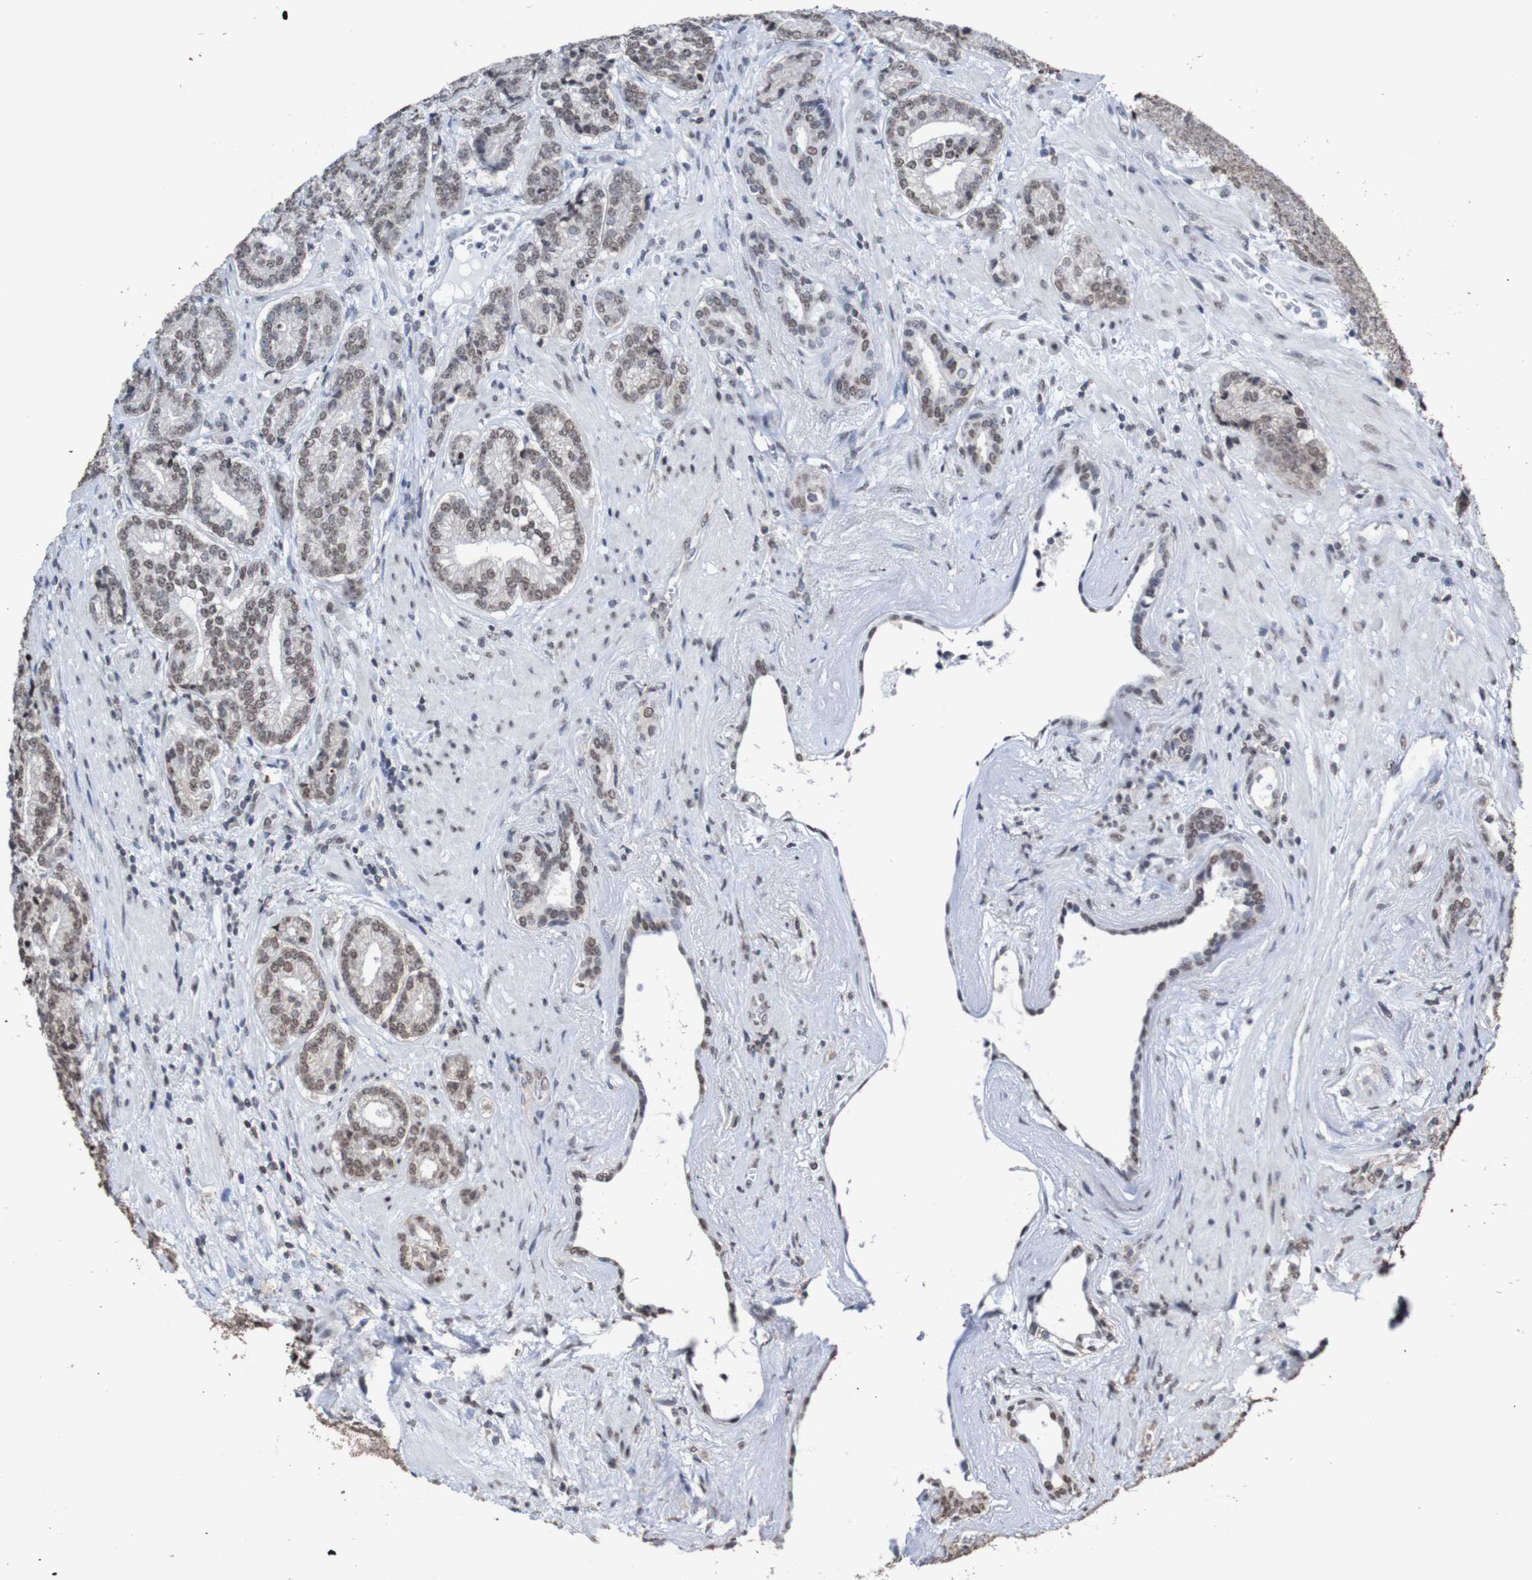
{"staining": {"intensity": "weak", "quantity": ">75%", "location": "nuclear"}, "tissue": "prostate cancer", "cell_type": "Tumor cells", "image_type": "cancer", "snomed": [{"axis": "morphology", "description": "Adenocarcinoma, High grade"}, {"axis": "topography", "description": "Prostate"}], "caption": "Prostate cancer stained for a protein demonstrates weak nuclear positivity in tumor cells.", "gene": "GFI1", "patient": {"sex": "male", "age": 61}}